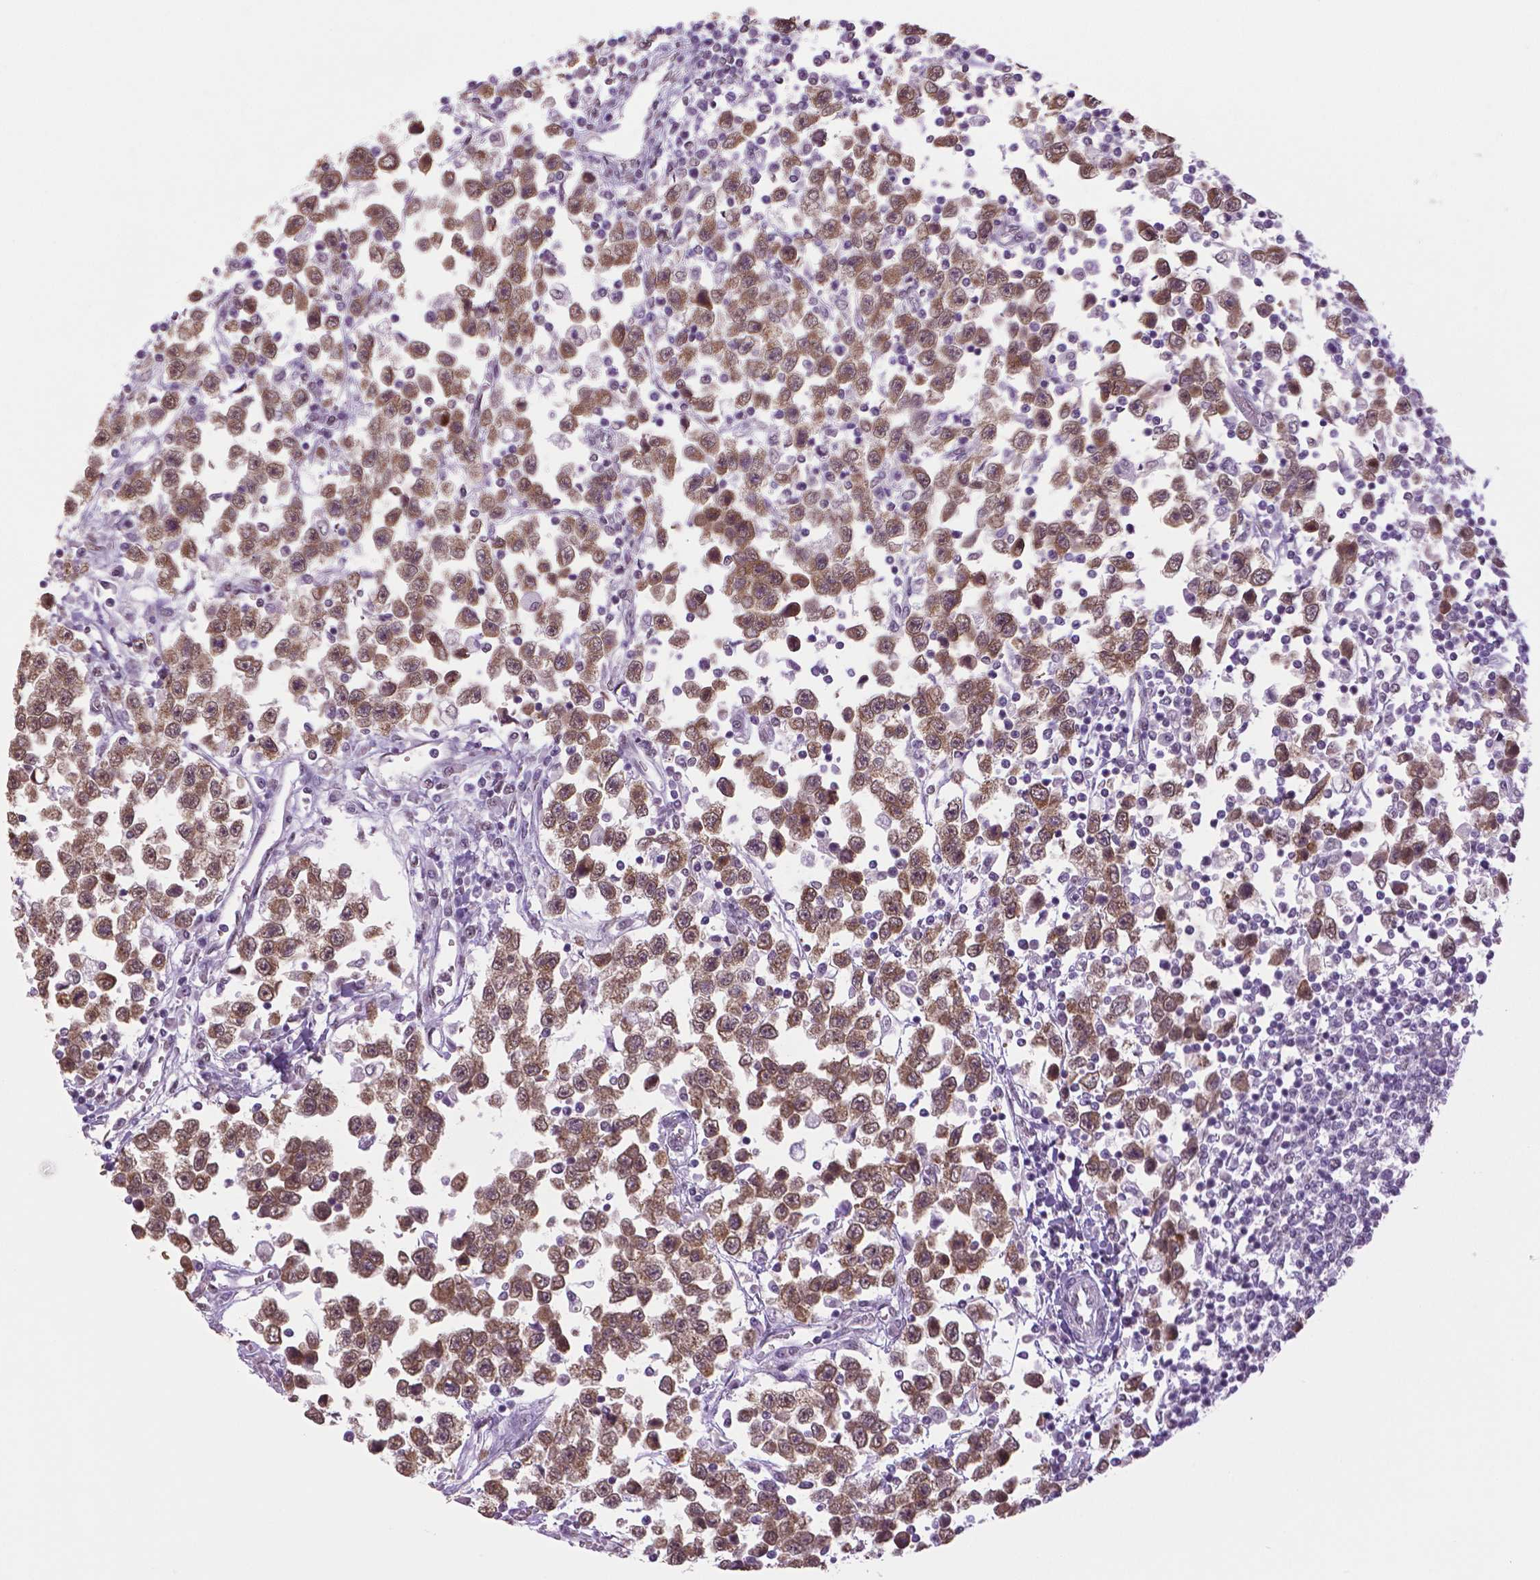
{"staining": {"intensity": "moderate", "quantity": ">75%", "location": "cytoplasmic/membranous,nuclear"}, "tissue": "testis cancer", "cell_type": "Tumor cells", "image_type": "cancer", "snomed": [{"axis": "morphology", "description": "Seminoma, NOS"}, {"axis": "topography", "description": "Testis"}], "caption": "Protein staining reveals moderate cytoplasmic/membranous and nuclear staining in approximately >75% of tumor cells in seminoma (testis).", "gene": "IGF2BP1", "patient": {"sex": "male", "age": 34}}